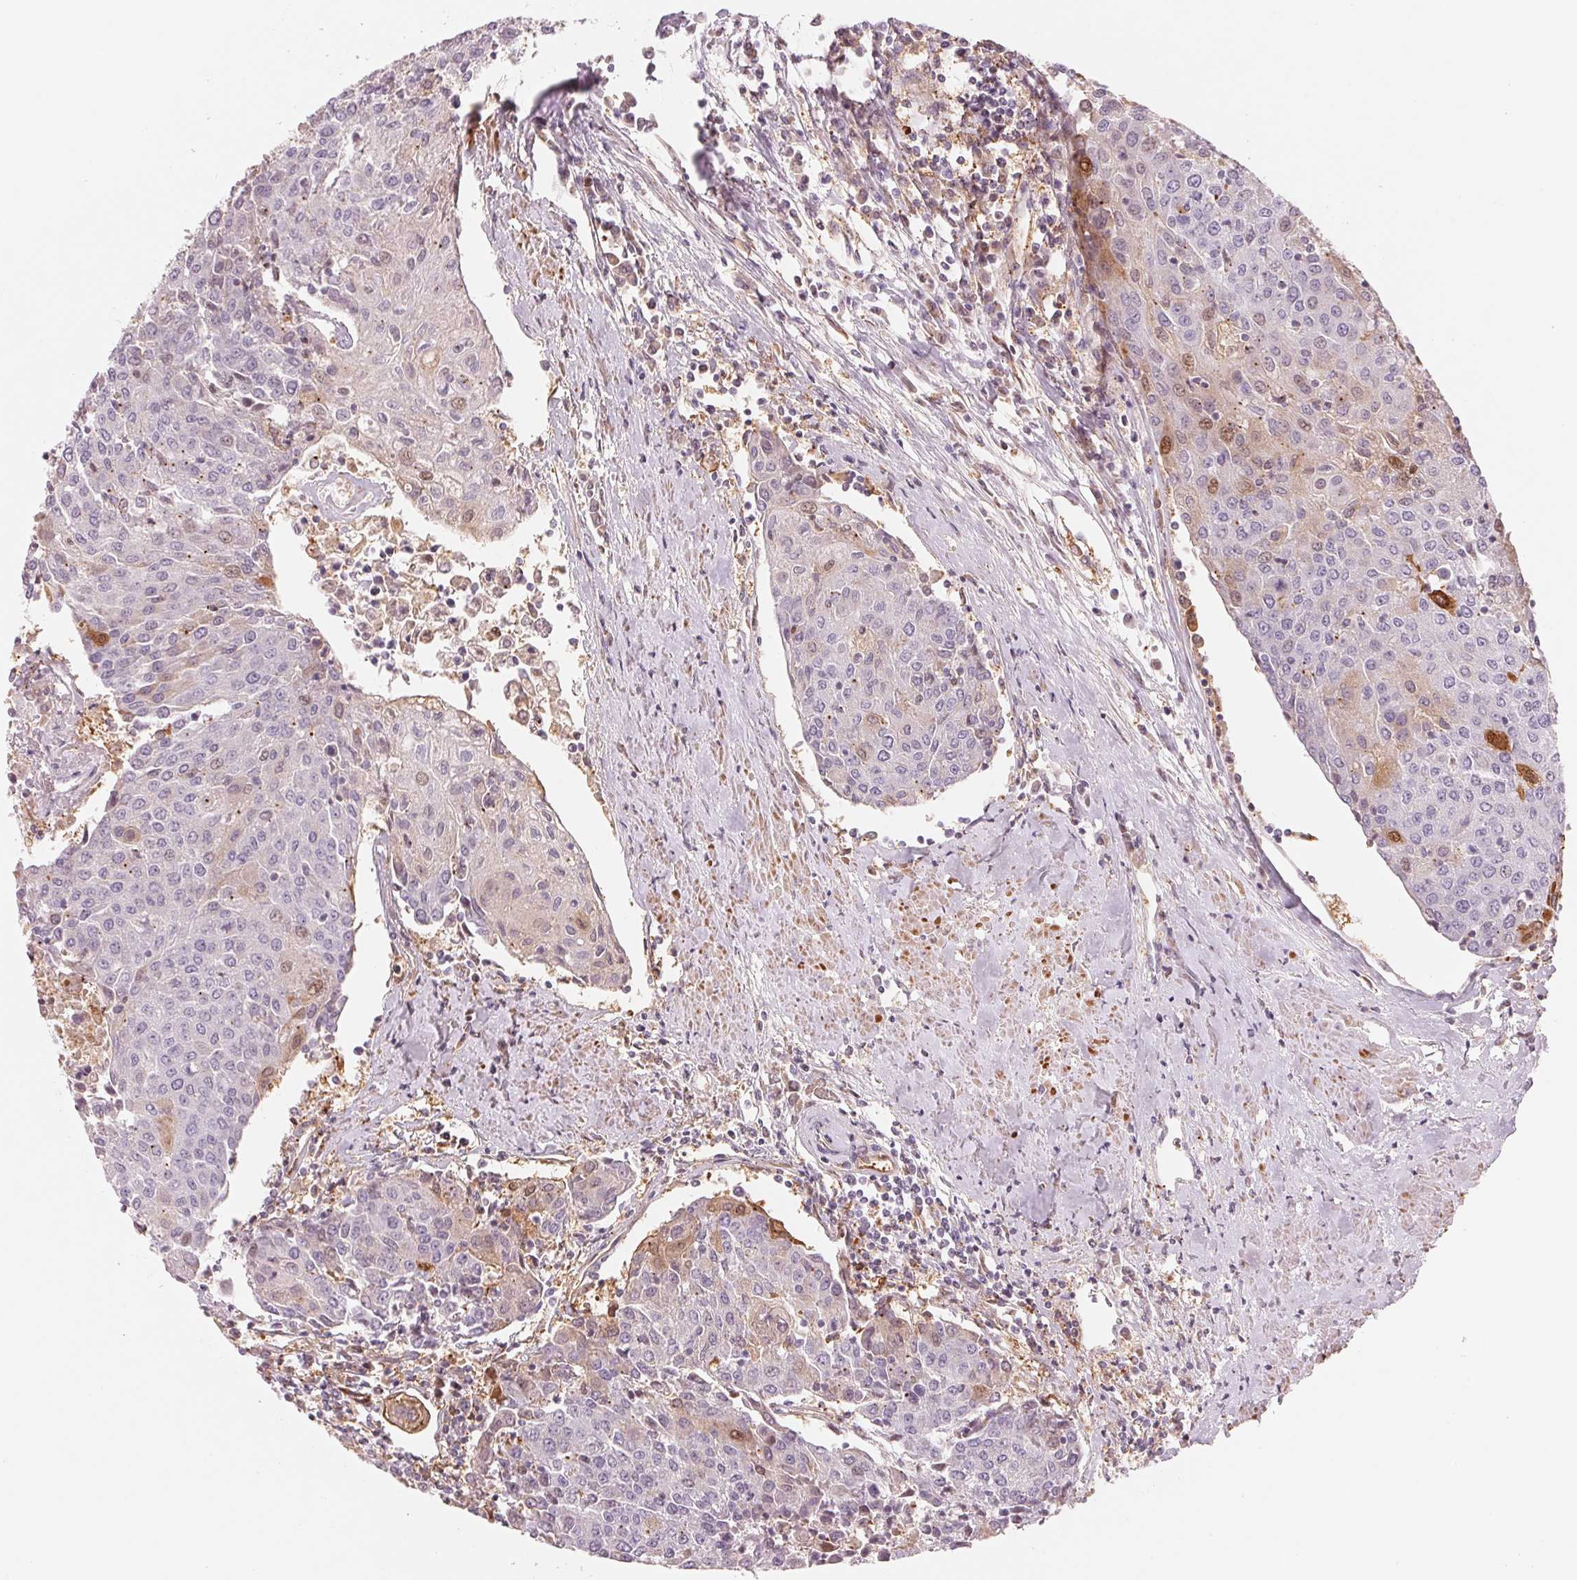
{"staining": {"intensity": "moderate", "quantity": "<25%", "location": "cytoplasmic/membranous"}, "tissue": "urothelial cancer", "cell_type": "Tumor cells", "image_type": "cancer", "snomed": [{"axis": "morphology", "description": "Urothelial carcinoma, High grade"}, {"axis": "topography", "description": "Urinary bladder"}], "caption": "There is low levels of moderate cytoplasmic/membranous staining in tumor cells of urothelial cancer, as demonstrated by immunohistochemical staining (brown color).", "gene": "SLC17A4", "patient": {"sex": "female", "age": 85}}